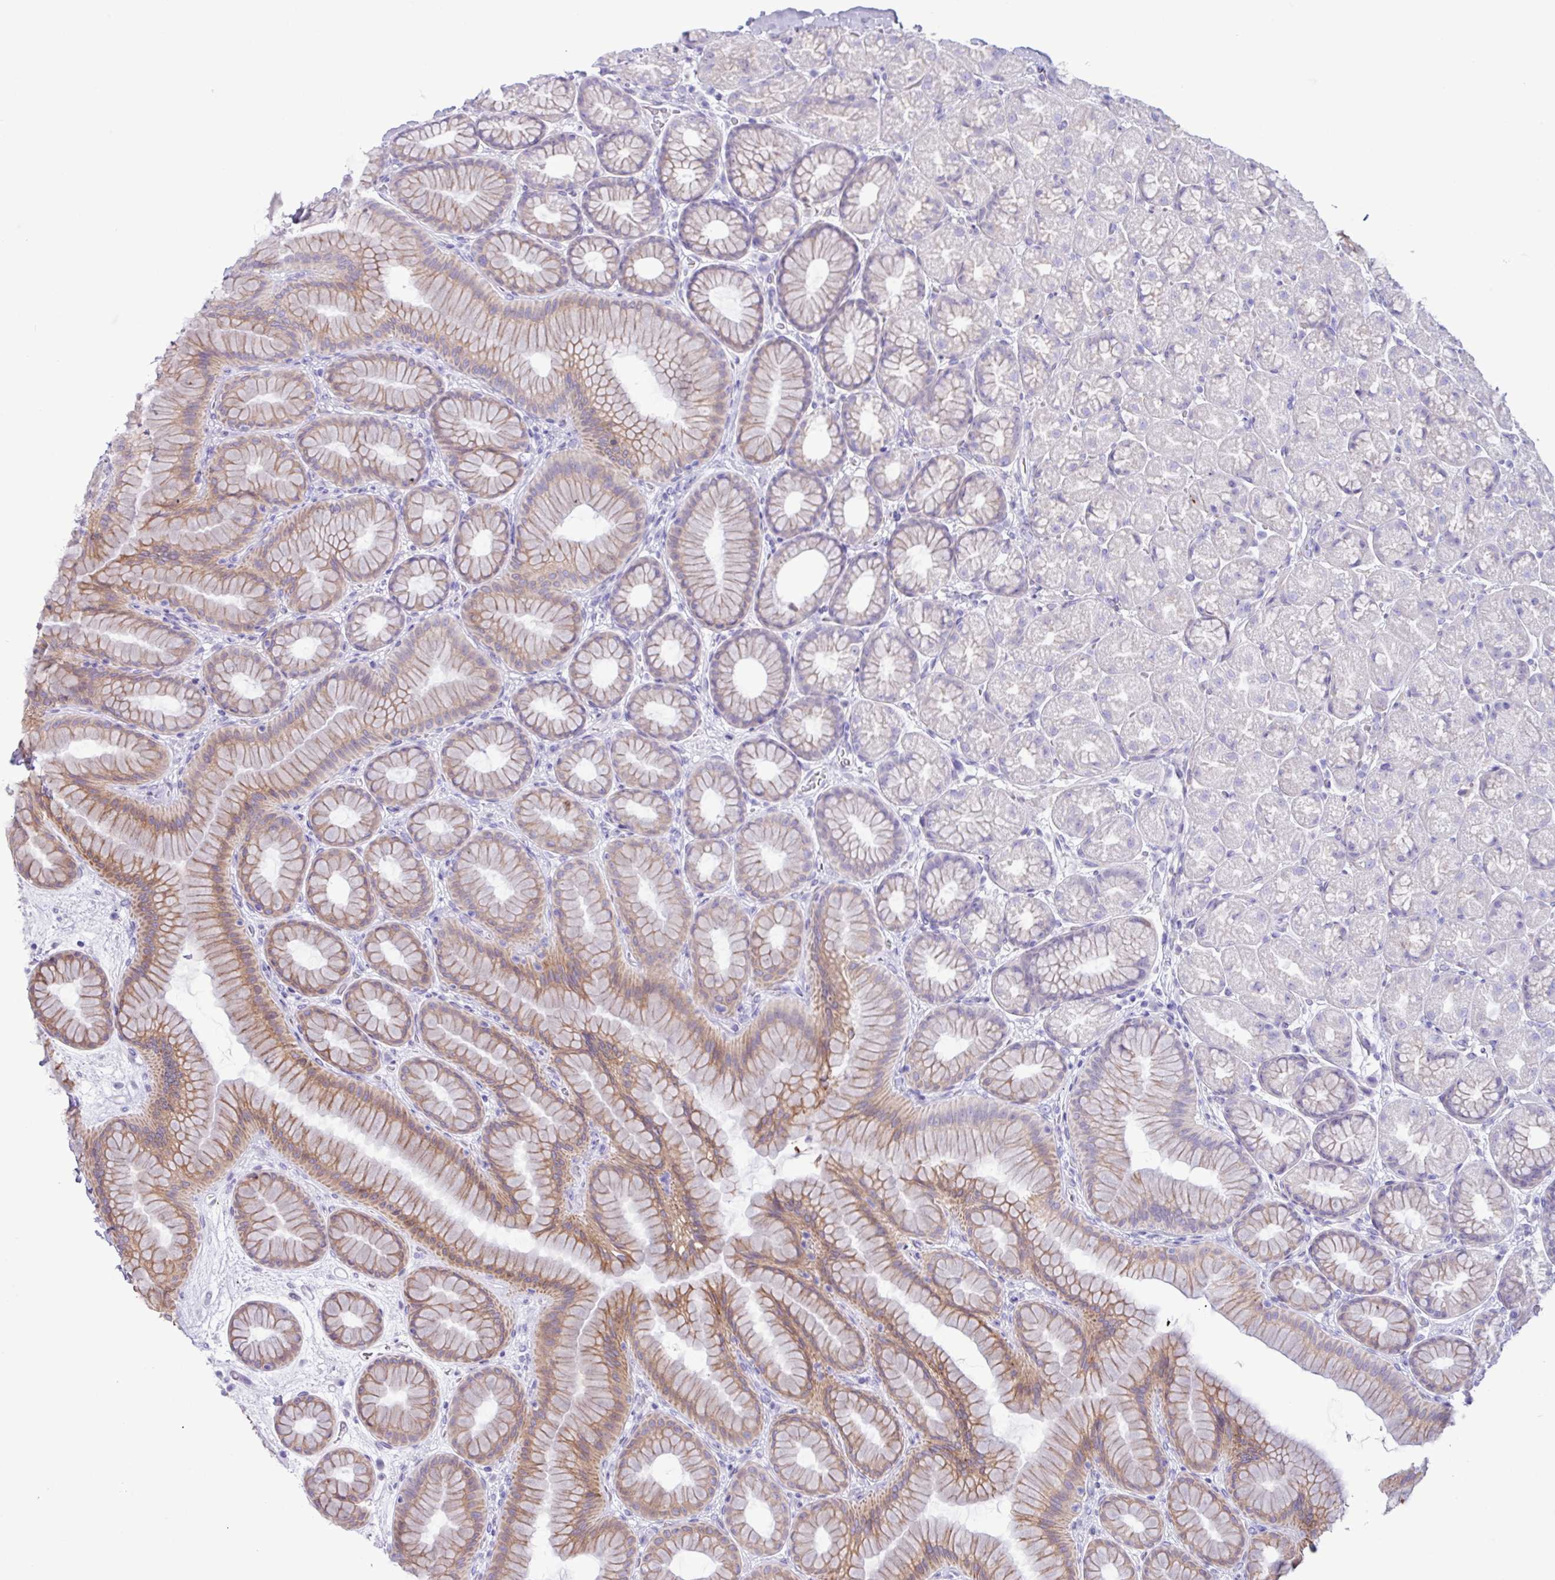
{"staining": {"intensity": "moderate", "quantity": "25%-75%", "location": "cytoplasmic/membranous"}, "tissue": "stomach", "cell_type": "Glandular cells", "image_type": "normal", "snomed": [{"axis": "morphology", "description": "Normal tissue, NOS"}, {"axis": "topography", "description": "Stomach, lower"}], "caption": "This is a micrograph of IHC staining of benign stomach, which shows moderate staining in the cytoplasmic/membranous of glandular cells.", "gene": "SLC38A1", "patient": {"sex": "male", "age": 67}}